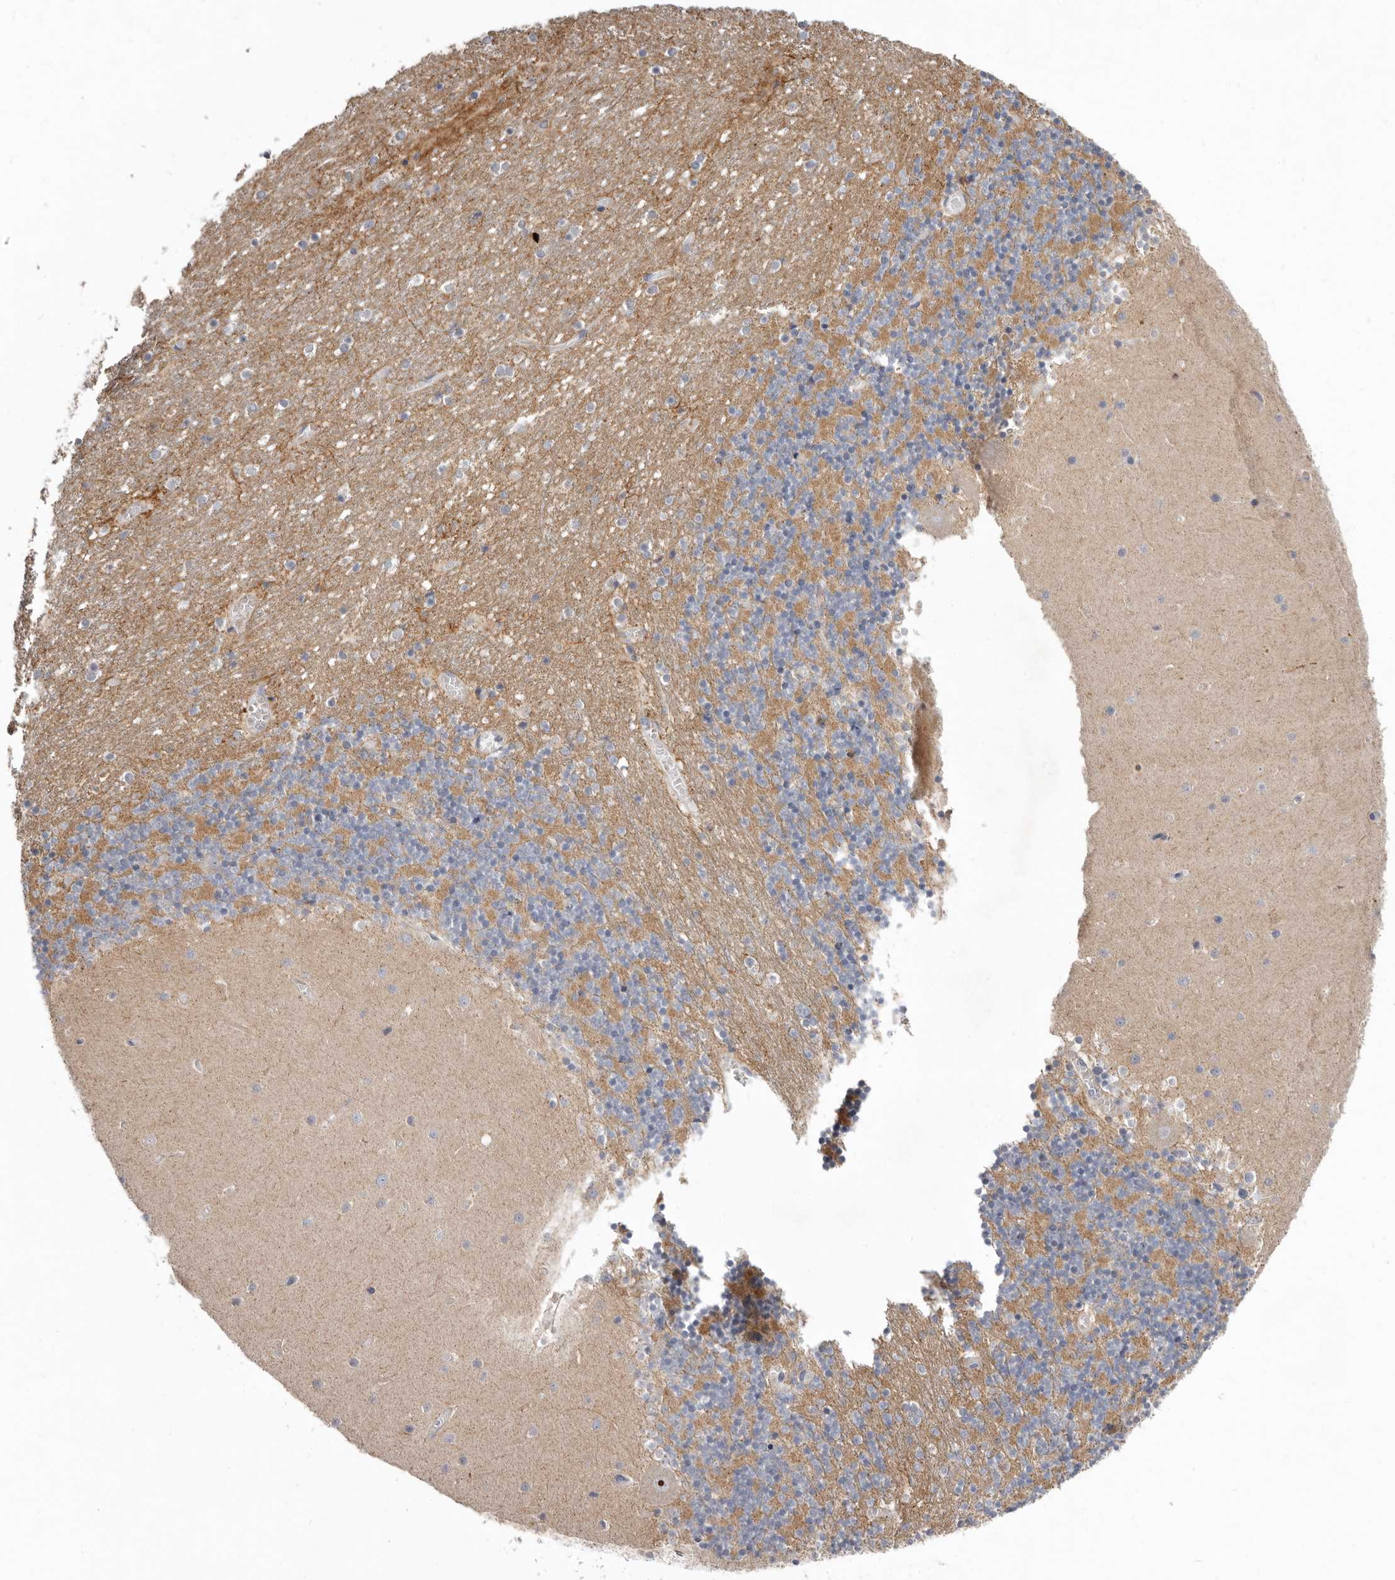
{"staining": {"intensity": "moderate", "quantity": "25%-75%", "location": "cytoplasmic/membranous"}, "tissue": "cerebellum", "cell_type": "Cells in granular layer", "image_type": "normal", "snomed": [{"axis": "morphology", "description": "Normal tissue, NOS"}, {"axis": "topography", "description": "Cerebellum"}], "caption": "Cerebellum stained for a protein reveals moderate cytoplasmic/membranous positivity in cells in granular layer.", "gene": "SMC4", "patient": {"sex": "female", "age": 28}}